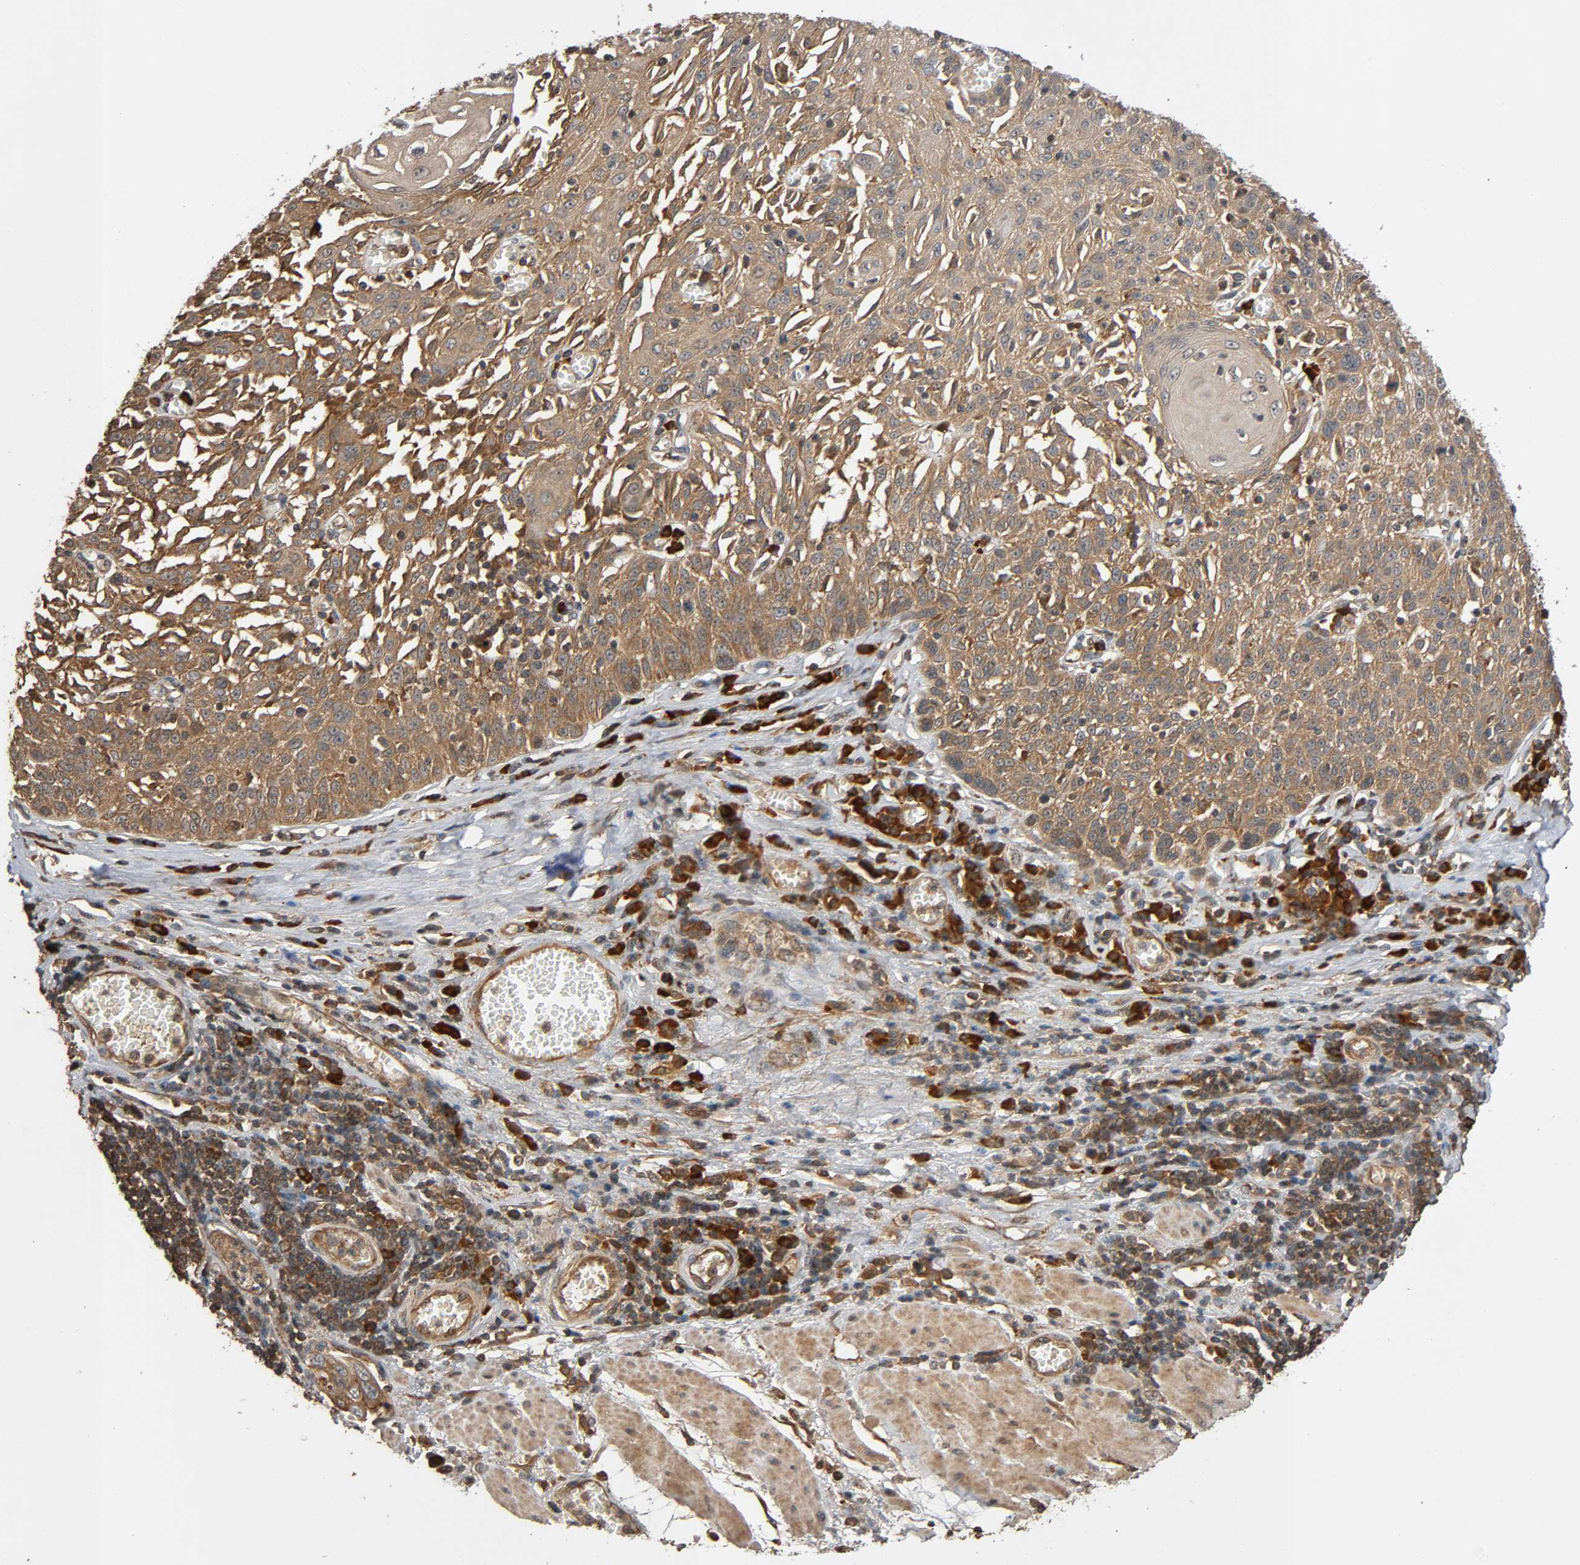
{"staining": {"intensity": "moderate", "quantity": ">75%", "location": "cytoplasmic/membranous"}, "tissue": "esophagus", "cell_type": "Squamous epithelial cells", "image_type": "normal", "snomed": [{"axis": "morphology", "description": "Normal tissue, NOS"}, {"axis": "morphology", "description": "Squamous cell carcinoma, NOS"}, {"axis": "topography", "description": "Esophagus"}], "caption": "Immunohistochemistry (DAB (3,3'-diaminobenzidine)) staining of normal esophagus demonstrates moderate cytoplasmic/membranous protein staining in approximately >75% of squamous epithelial cells.", "gene": "MAP3K8", "patient": {"sex": "male", "age": 65}}